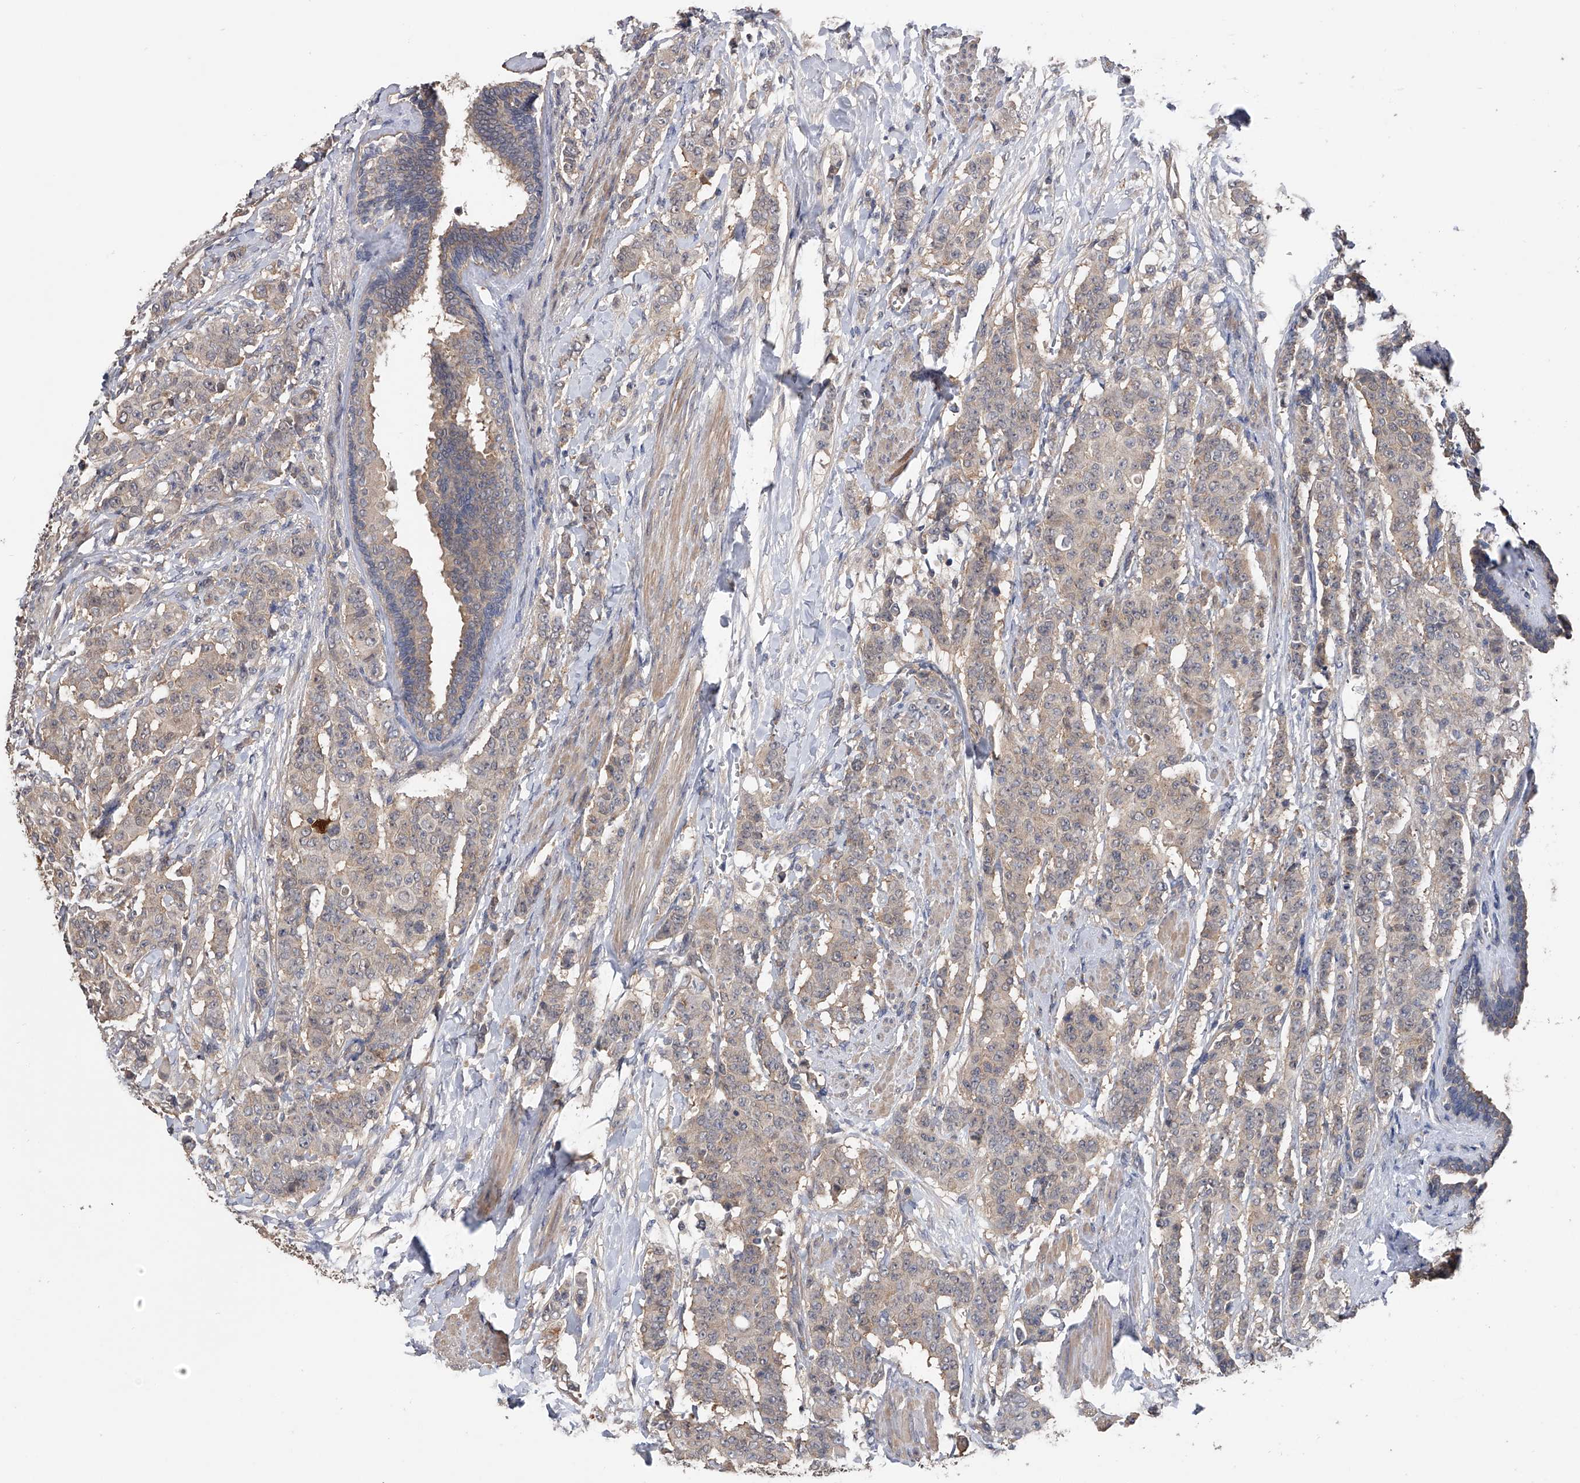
{"staining": {"intensity": "negative", "quantity": "none", "location": "none"}, "tissue": "breast cancer", "cell_type": "Tumor cells", "image_type": "cancer", "snomed": [{"axis": "morphology", "description": "Duct carcinoma"}, {"axis": "topography", "description": "Breast"}], "caption": "Immunohistochemistry (IHC) photomicrograph of breast cancer (invasive ductal carcinoma) stained for a protein (brown), which shows no positivity in tumor cells.", "gene": "CFAP298", "patient": {"sex": "female", "age": 40}}